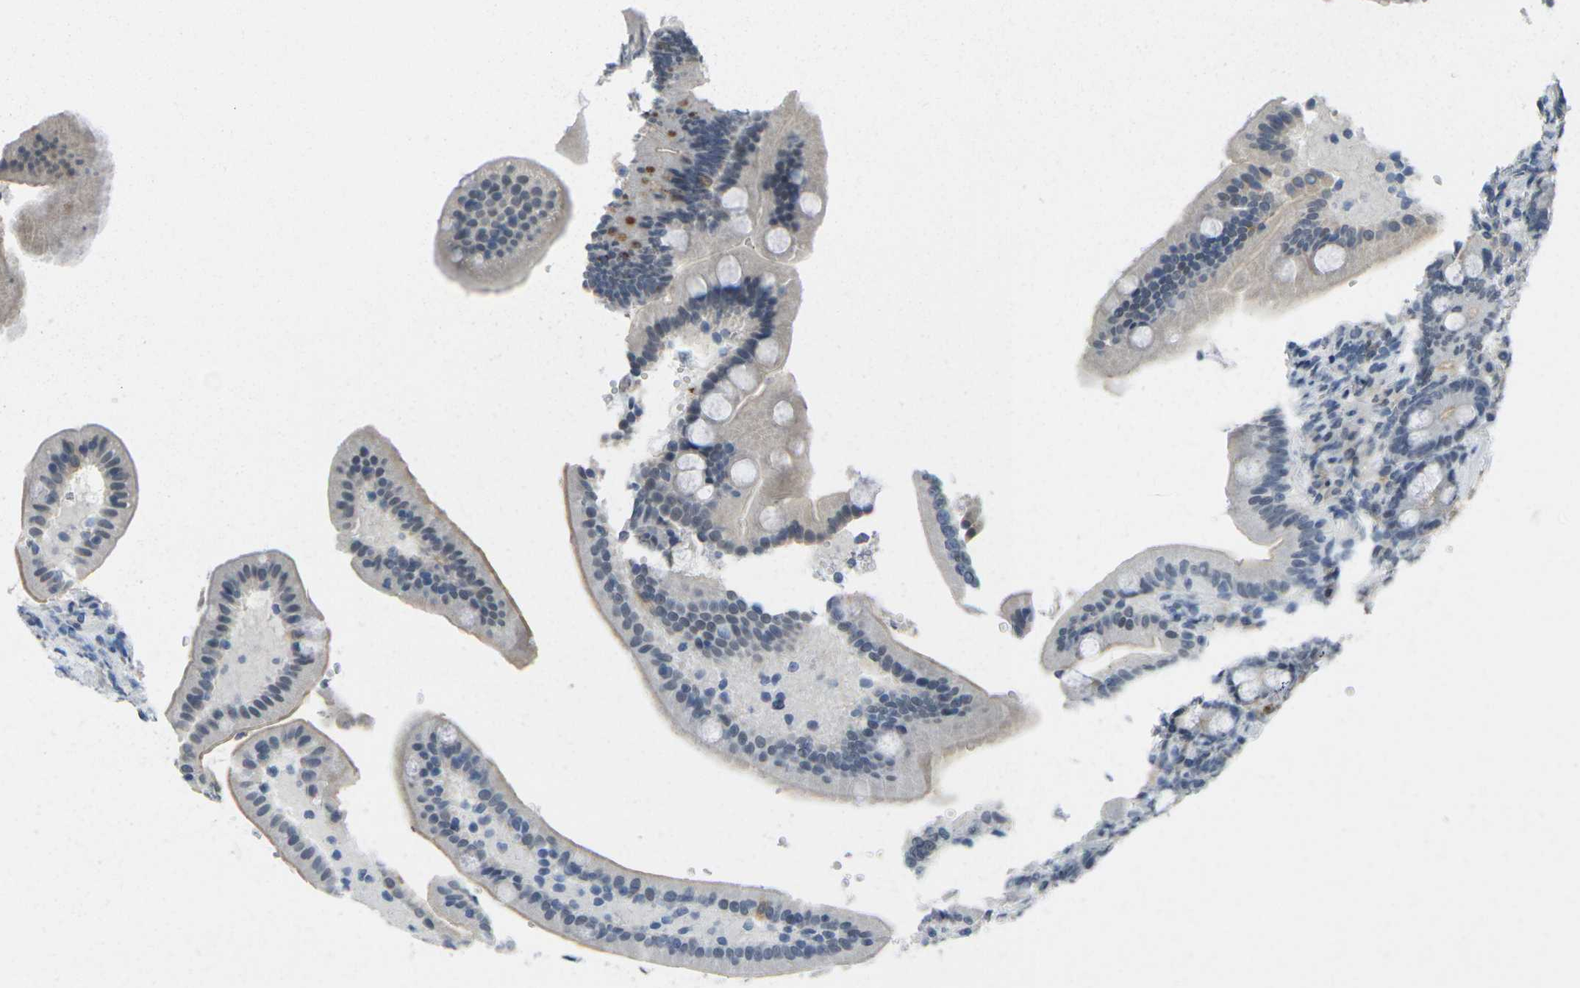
{"staining": {"intensity": "moderate", "quantity": "<25%", "location": "cytoplasmic/membranous"}, "tissue": "duodenum", "cell_type": "Glandular cells", "image_type": "normal", "snomed": [{"axis": "morphology", "description": "Normal tissue, NOS"}, {"axis": "topography", "description": "Duodenum"}], "caption": "Immunohistochemical staining of benign duodenum displays moderate cytoplasmic/membranous protein positivity in approximately <25% of glandular cells. (brown staining indicates protein expression, while blue staining denotes nuclei).", "gene": "SPTBN2", "patient": {"sex": "male", "age": 54}}